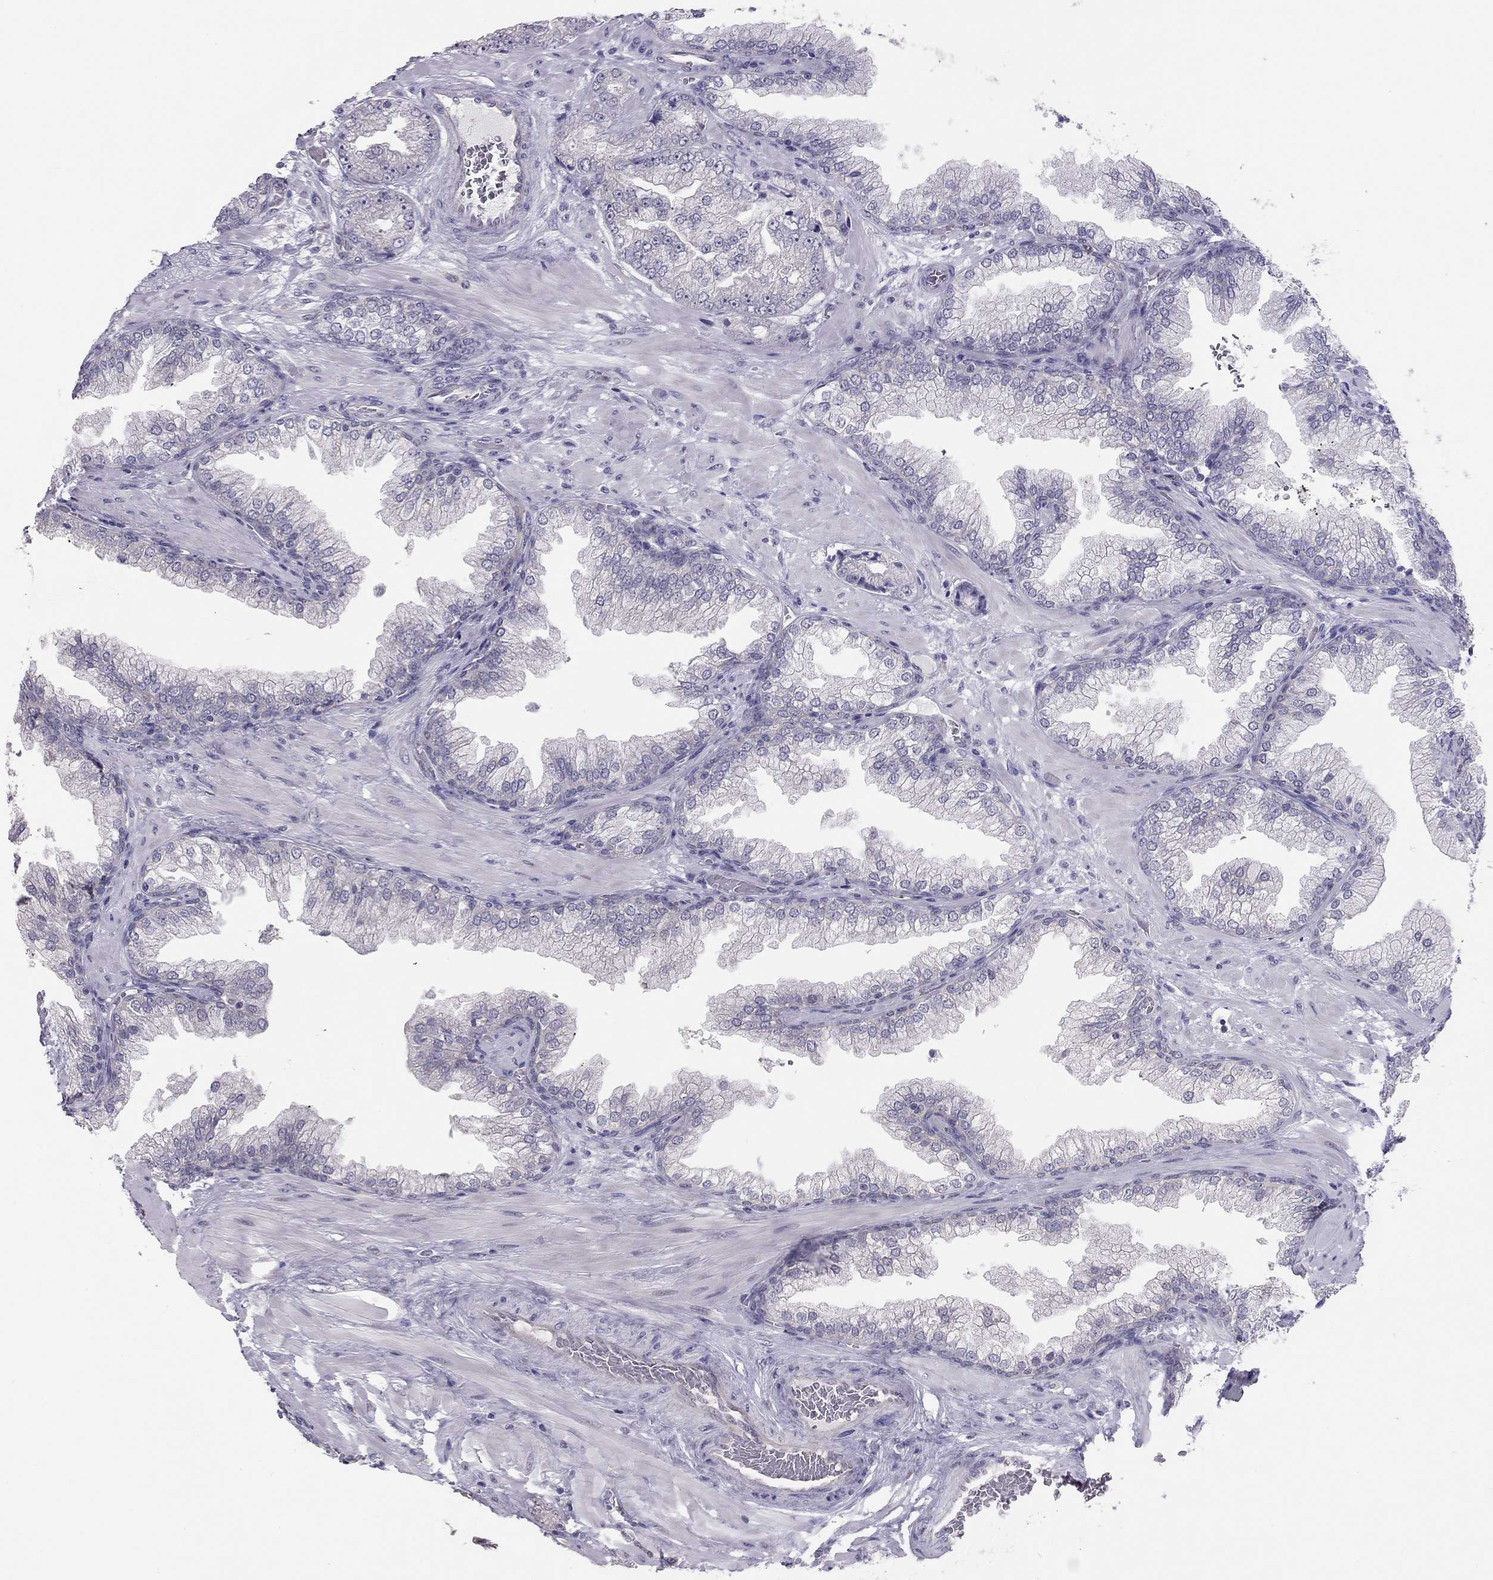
{"staining": {"intensity": "negative", "quantity": "none", "location": "none"}, "tissue": "prostate cancer", "cell_type": "Tumor cells", "image_type": "cancer", "snomed": [{"axis": "morphology", "description": "Adenocarcinoma, Low grade"}, {"axis": "topography", "description": "Prostate"}], "caption": "This is an immunohistochemistry image of low-grade adenocarcinoma (prostate). There is no staining in tumor cells.", "gene": "HSF2BP", "patient": {"sex": "male", "age": 57}}